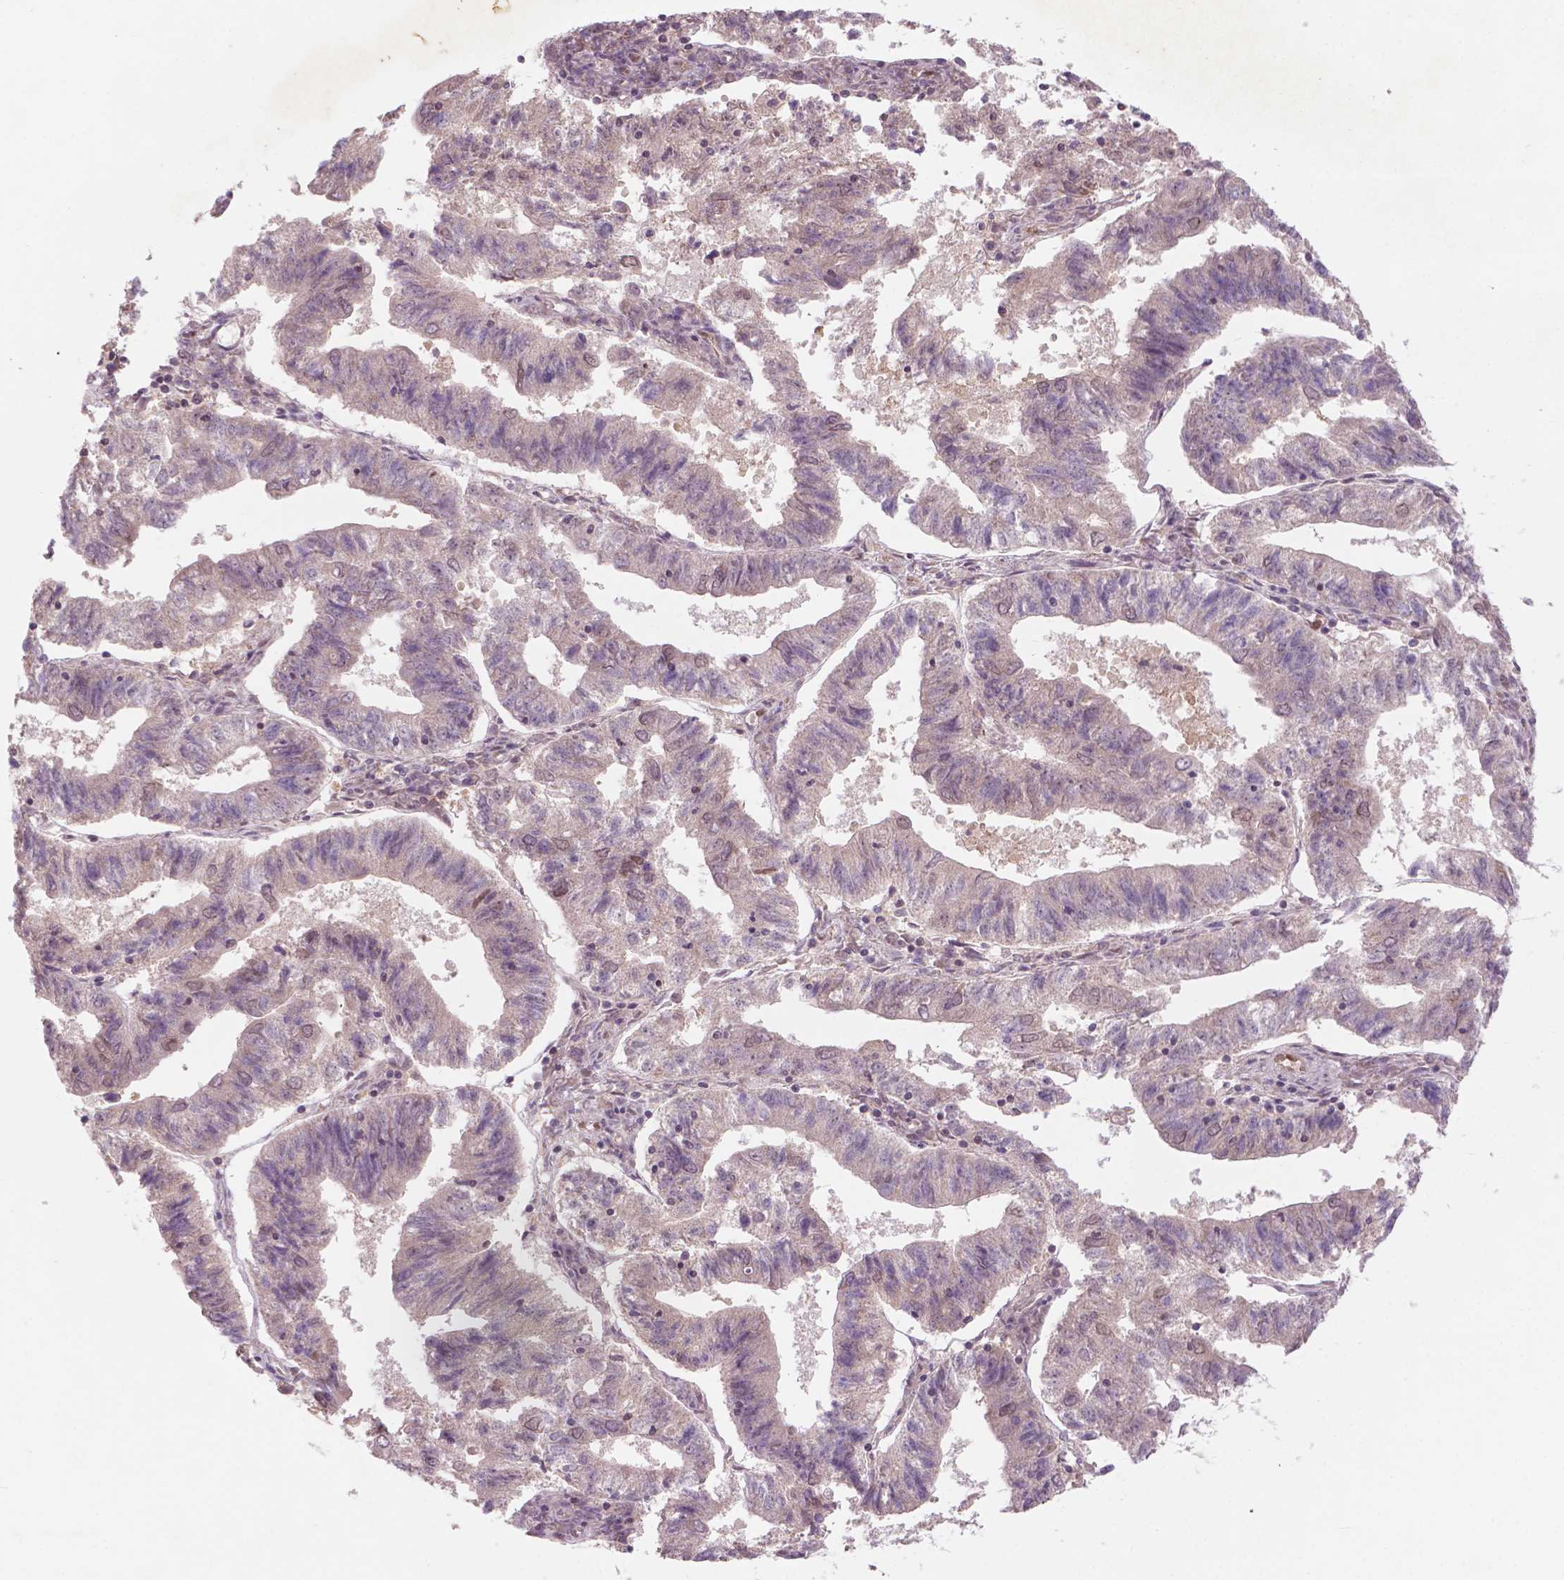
{"staining": {"intensity": "negative", "quantity": "none", "location": "none"}, "tissue": "endometrial cancer", "cell_type": "Tumor cells", "image_type": "cancer", "snomed": [{"axis": "morphology", "description": "Adenocarcinoma, NOS"}, {"axis": "topography", "description": "Endometrium"}], "caption": "The micrograph shows no staining of tumor cells in adenocarcinoma (endometrial). Brightfield microscopy of immunohistochemistry stained with DAB (3,3'-diaminobenzidine) (brown) and hematoxylin (blue), captured at high magnification.", "gene": "NFAT5", "patient": {"sex": "female", "age": 82}}